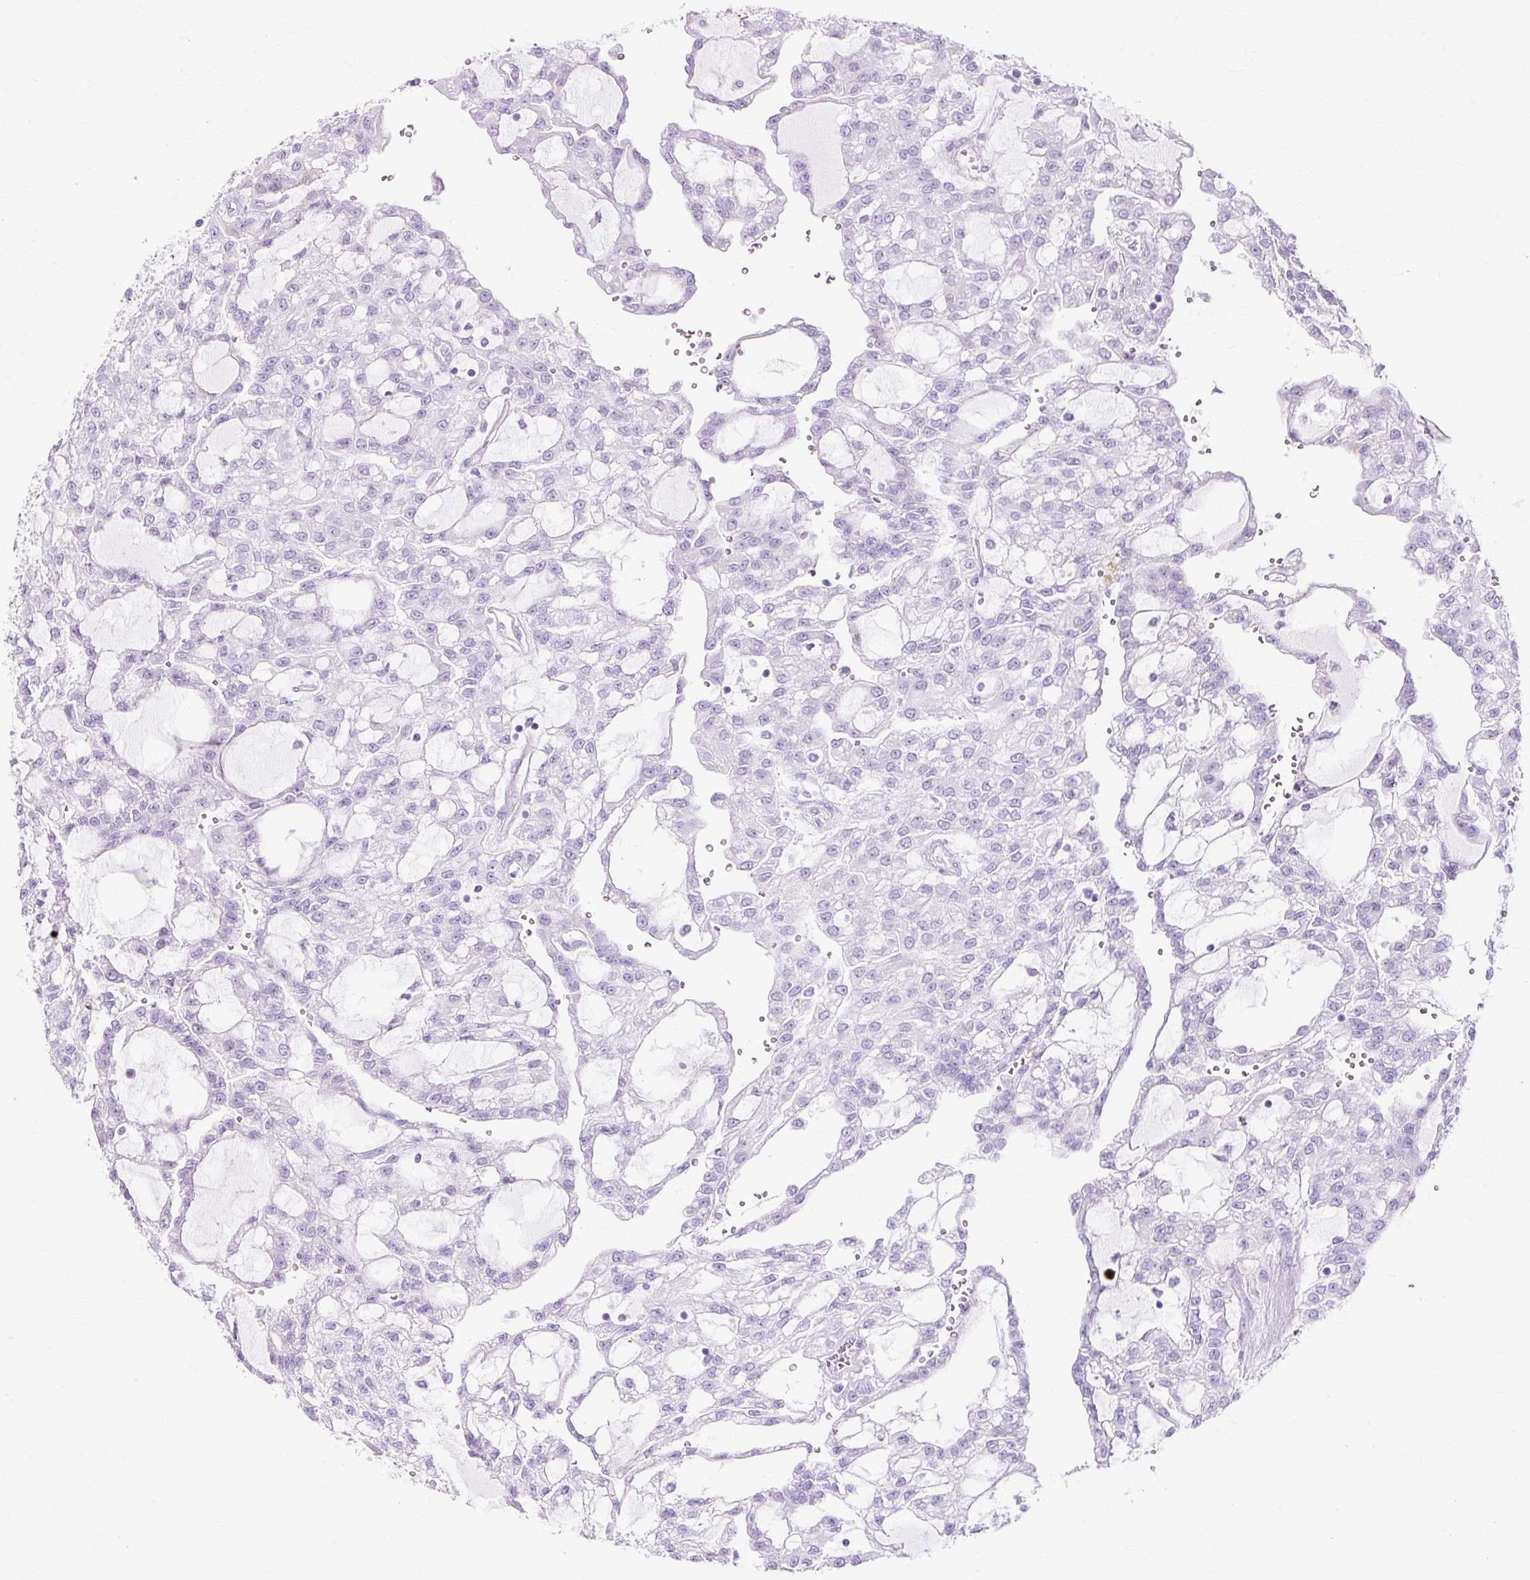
{"staining": {"intensity": "negative", "quantity": "none", "location": "none"}, "tissue": "renal cancer", "cell_type": "Tumor cells", "image_type": "cancer", "snomed": [{"axis": "morphology", "description": "Adenocarcinoma, NOS"}, {"axis": "topography", "description": "Kidney"}], "caption": "Micrograph shows no protein staining in tumor cells of renal cancer tissue. (Brightfield microscopy of DAB (3,3'-diaminobenzidine) immunohistochemistry (IHC) at high magnification).", "gene": "HSD11B1", "patient": {"sex": "male", "age": 63}}